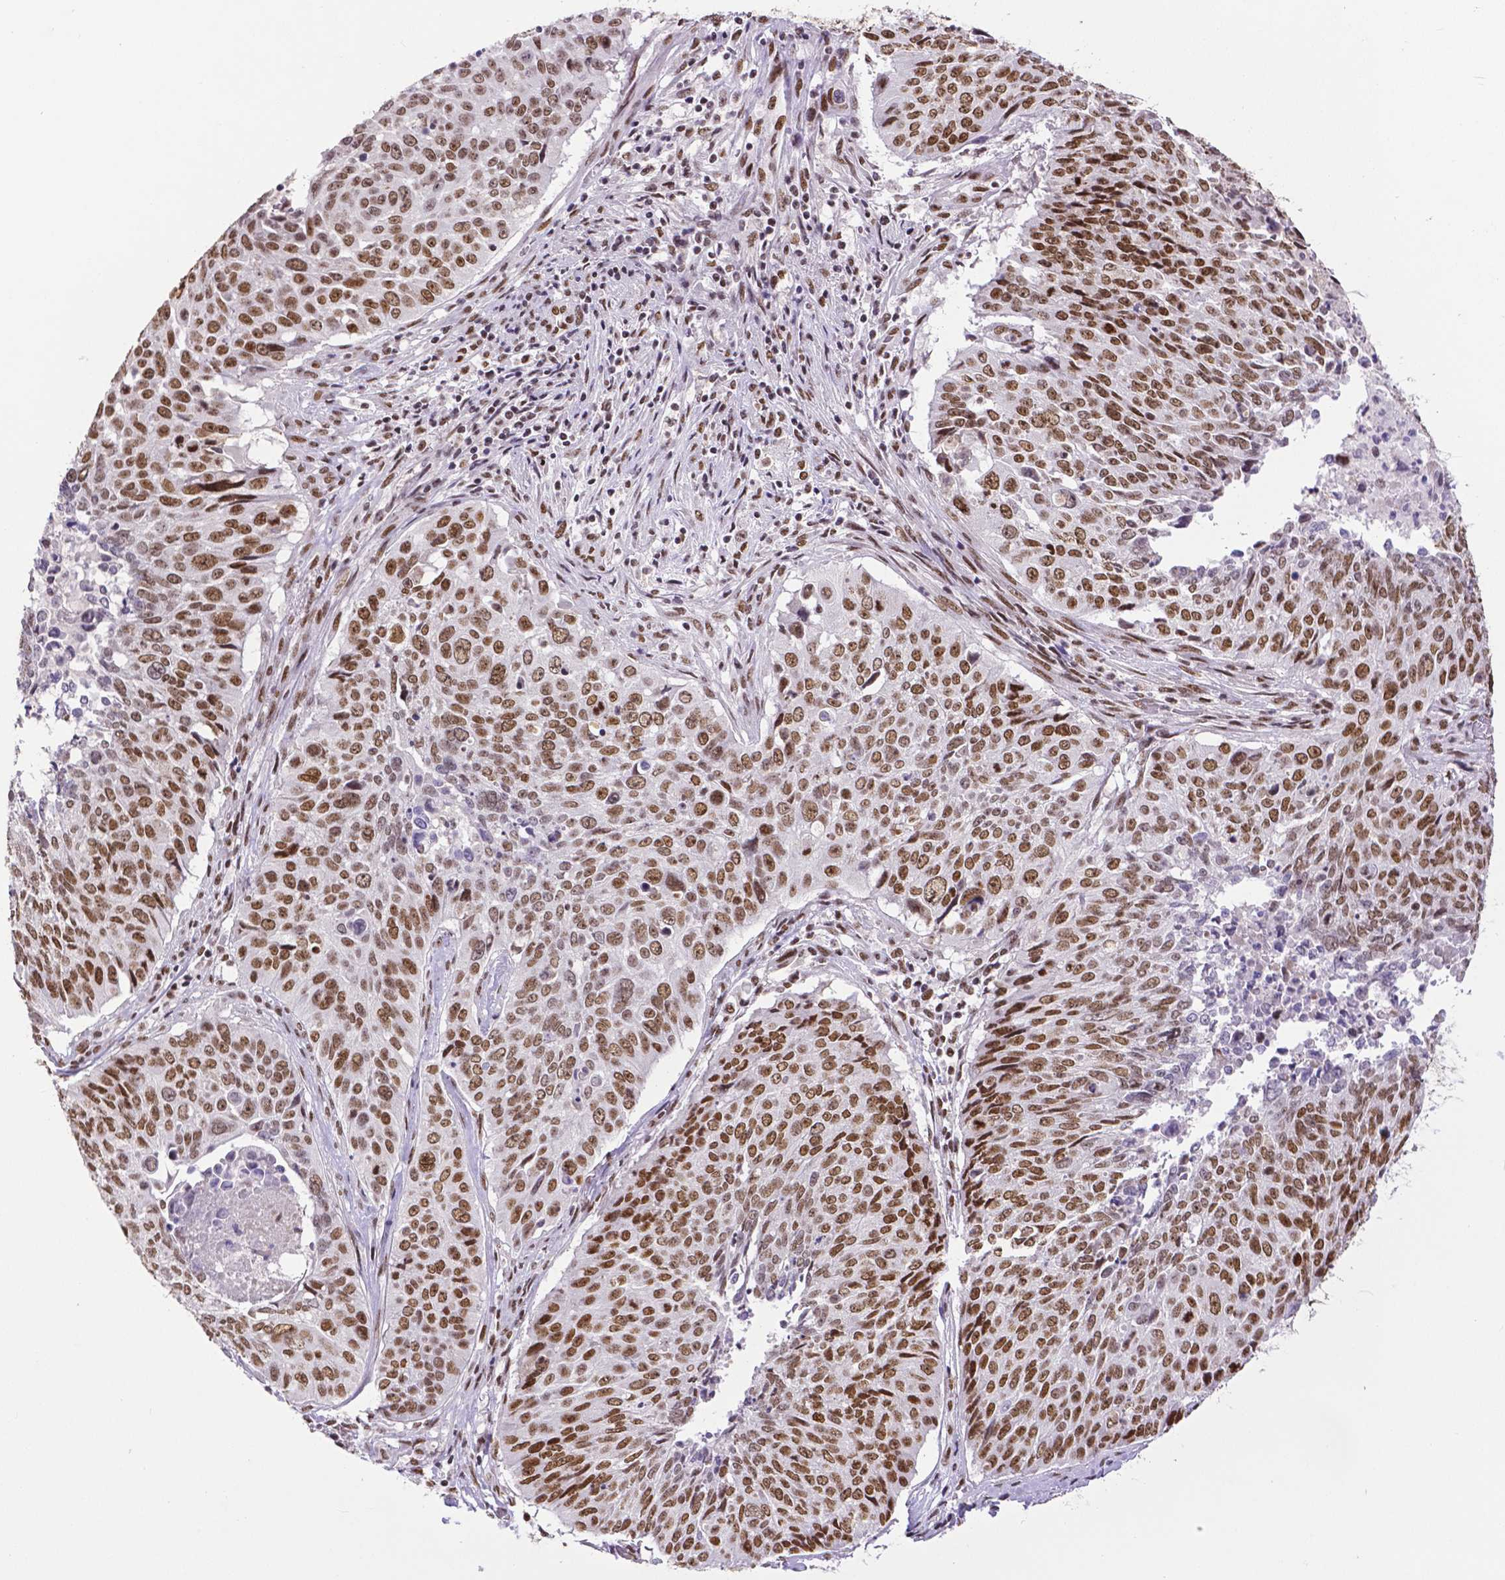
{"staining": {"intensity": "moderate", "quantity": ">75%", "location": "nuclear"}, "tissue": "lung cancer", "cell_type": "Tumor cells", "image_type": "cancer", "snomed": [{"axis": "morphology", "description": "Normal tissue, NOS"}, {"axis": "morphology", "description": "Squamous cell carcinoma, NOS"}, {"axis": "topography", "description": "Bronchus"}, {"axis": "topography", "description": "Lung"}], "caption": "Protein staining of lung cancer (squamous cell carcinoma) tissue displays moderate nuclear staining in approximately >75% of tumor cells.", "gene": "ATRX", "patient": {"sex": "male", "age": 64}}